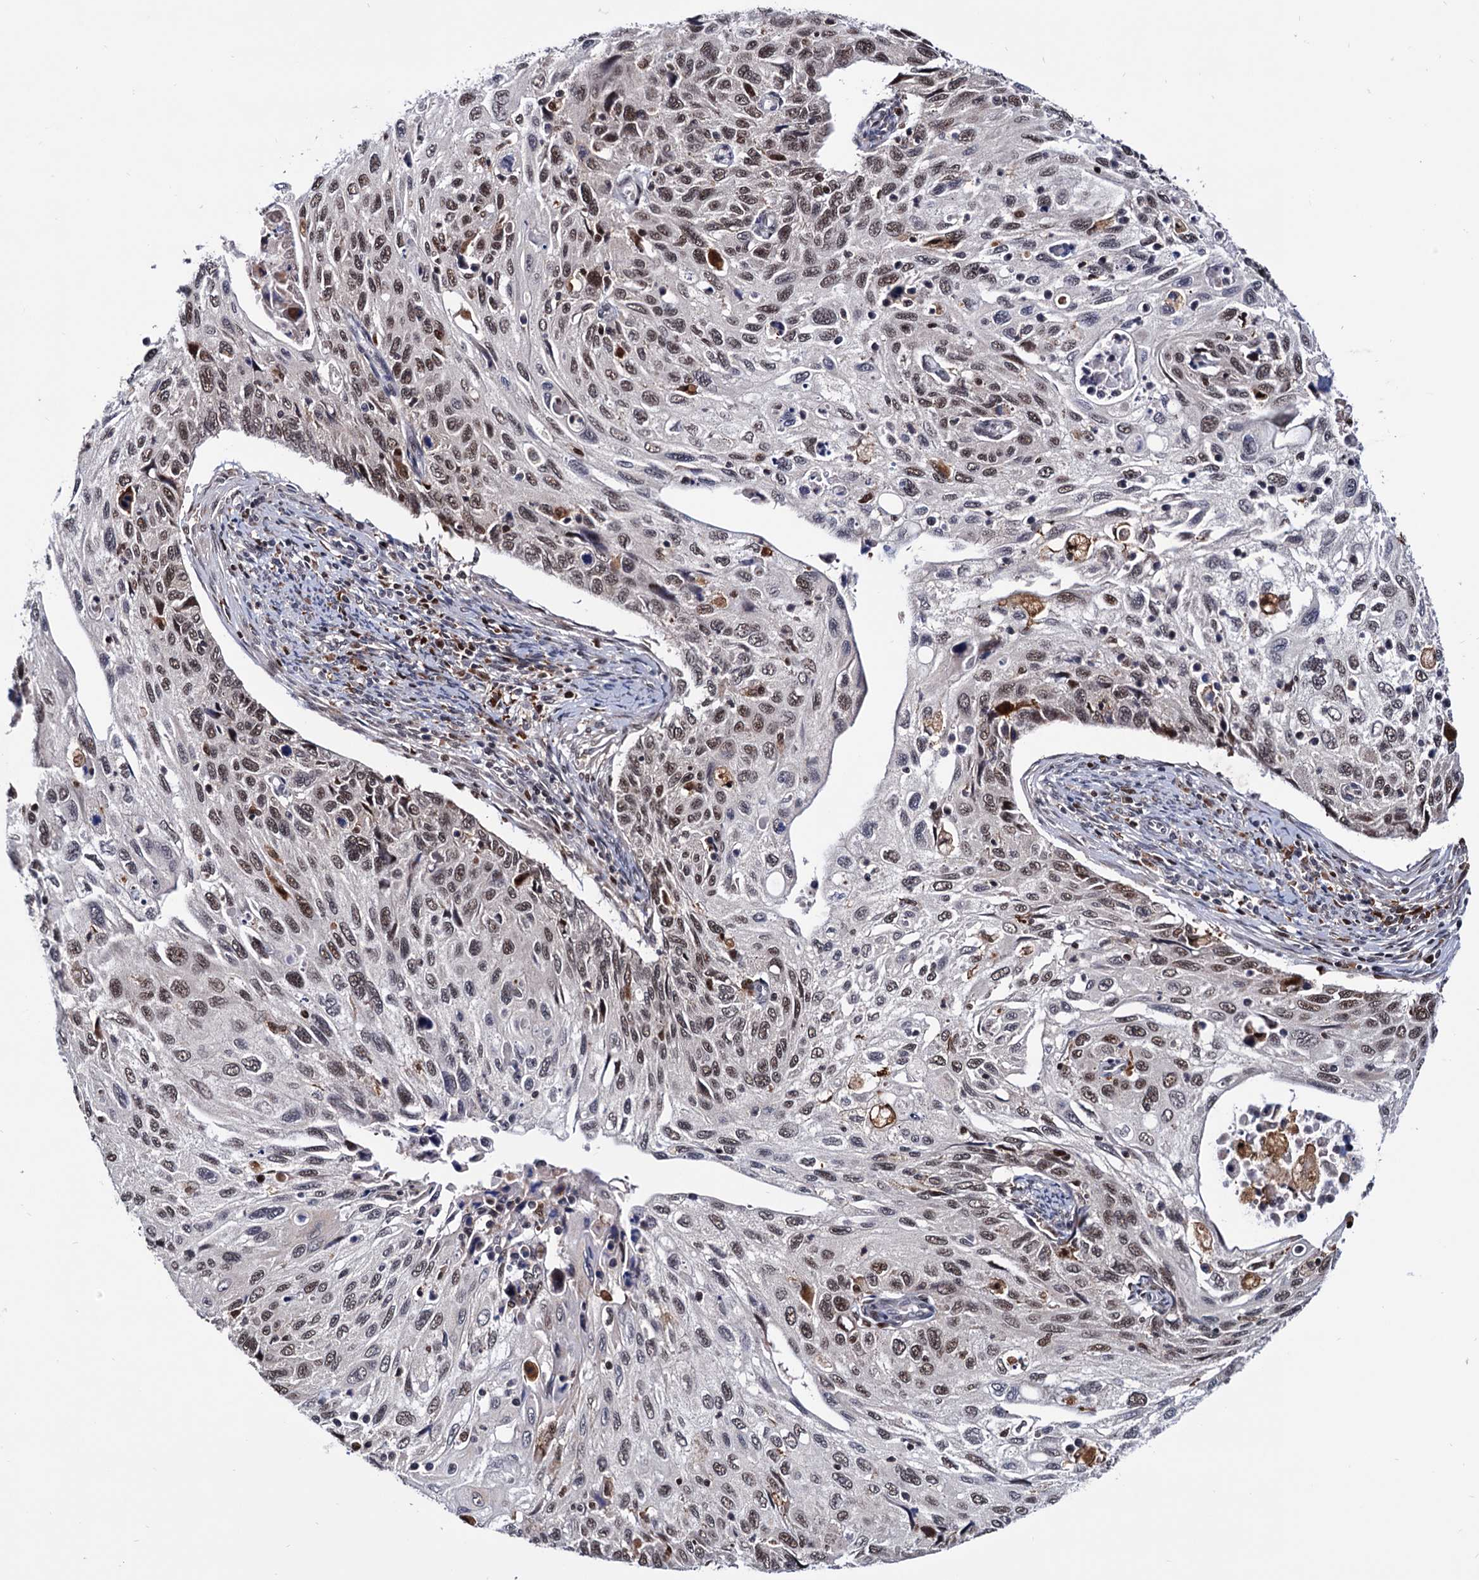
{"staining": {"intensity": "moderate", "quantity": ">75%", "location": "nuclear"}, "tissue": "cervical cancer", "cell_type": "Tumor cells", "image_type": "cancer", "snomed": [{"axis": "morphology", "description": "Squamous cell carcinoma, NOS"}, {"axis": "topography", "description": "Cervix"}], "caption": "IHC image of neoplastic tissue: human cervical squamous cell carcinoma stained using IHC displays medium levels of moderate protein expression localized specifically in the nuclear of tumor cells, appearing as a nuclear brown color.", "gene": "RNASEH2B", "patient": {"sex": "female", "age": 70}}